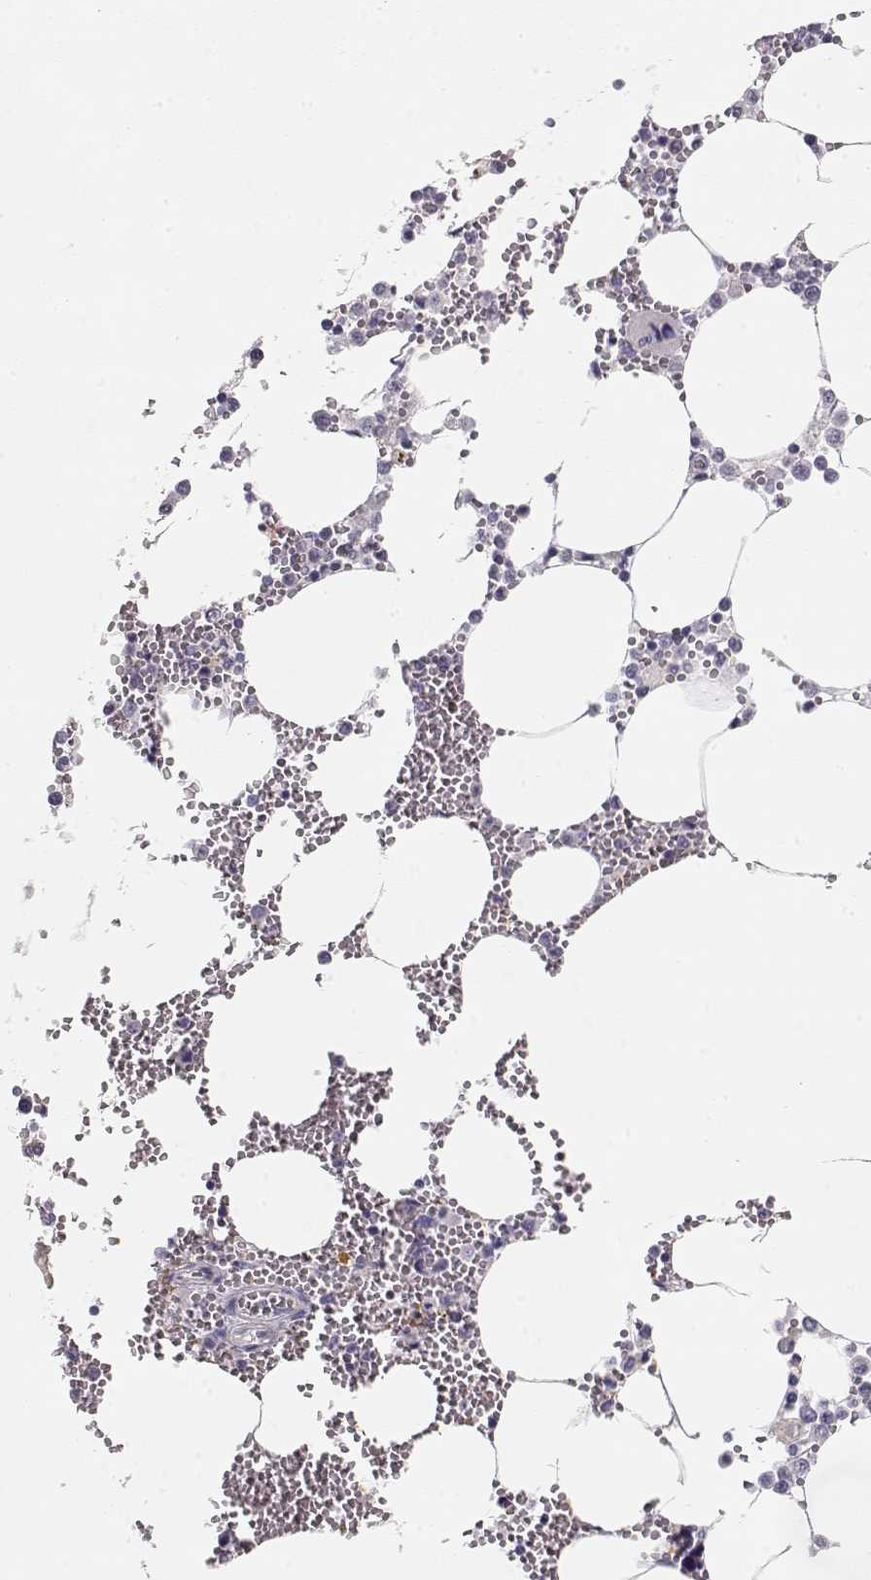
{"staining": {"intensity": "negative", "quantity": "none", "location": "none"}, "tissue": "bone marrow", "cell_type": "Hematopoietic cells", "image_type": "normal", "snomed": [{"axis": "morphology", "description": "Normal tissue, NOS"}, {"axis": "topography", "description": "Bone marrow"}], "caption": "Immunohistochemistry (IHC) of unremarkable human bone marrow reveals no expression in hematopoietic cells. The staining is performed using DAB brown chromogen with nuclei counter-stained in using hematoxylin.", "gene": "TTC26", "patient": {"sex": "male", "age": 54}}